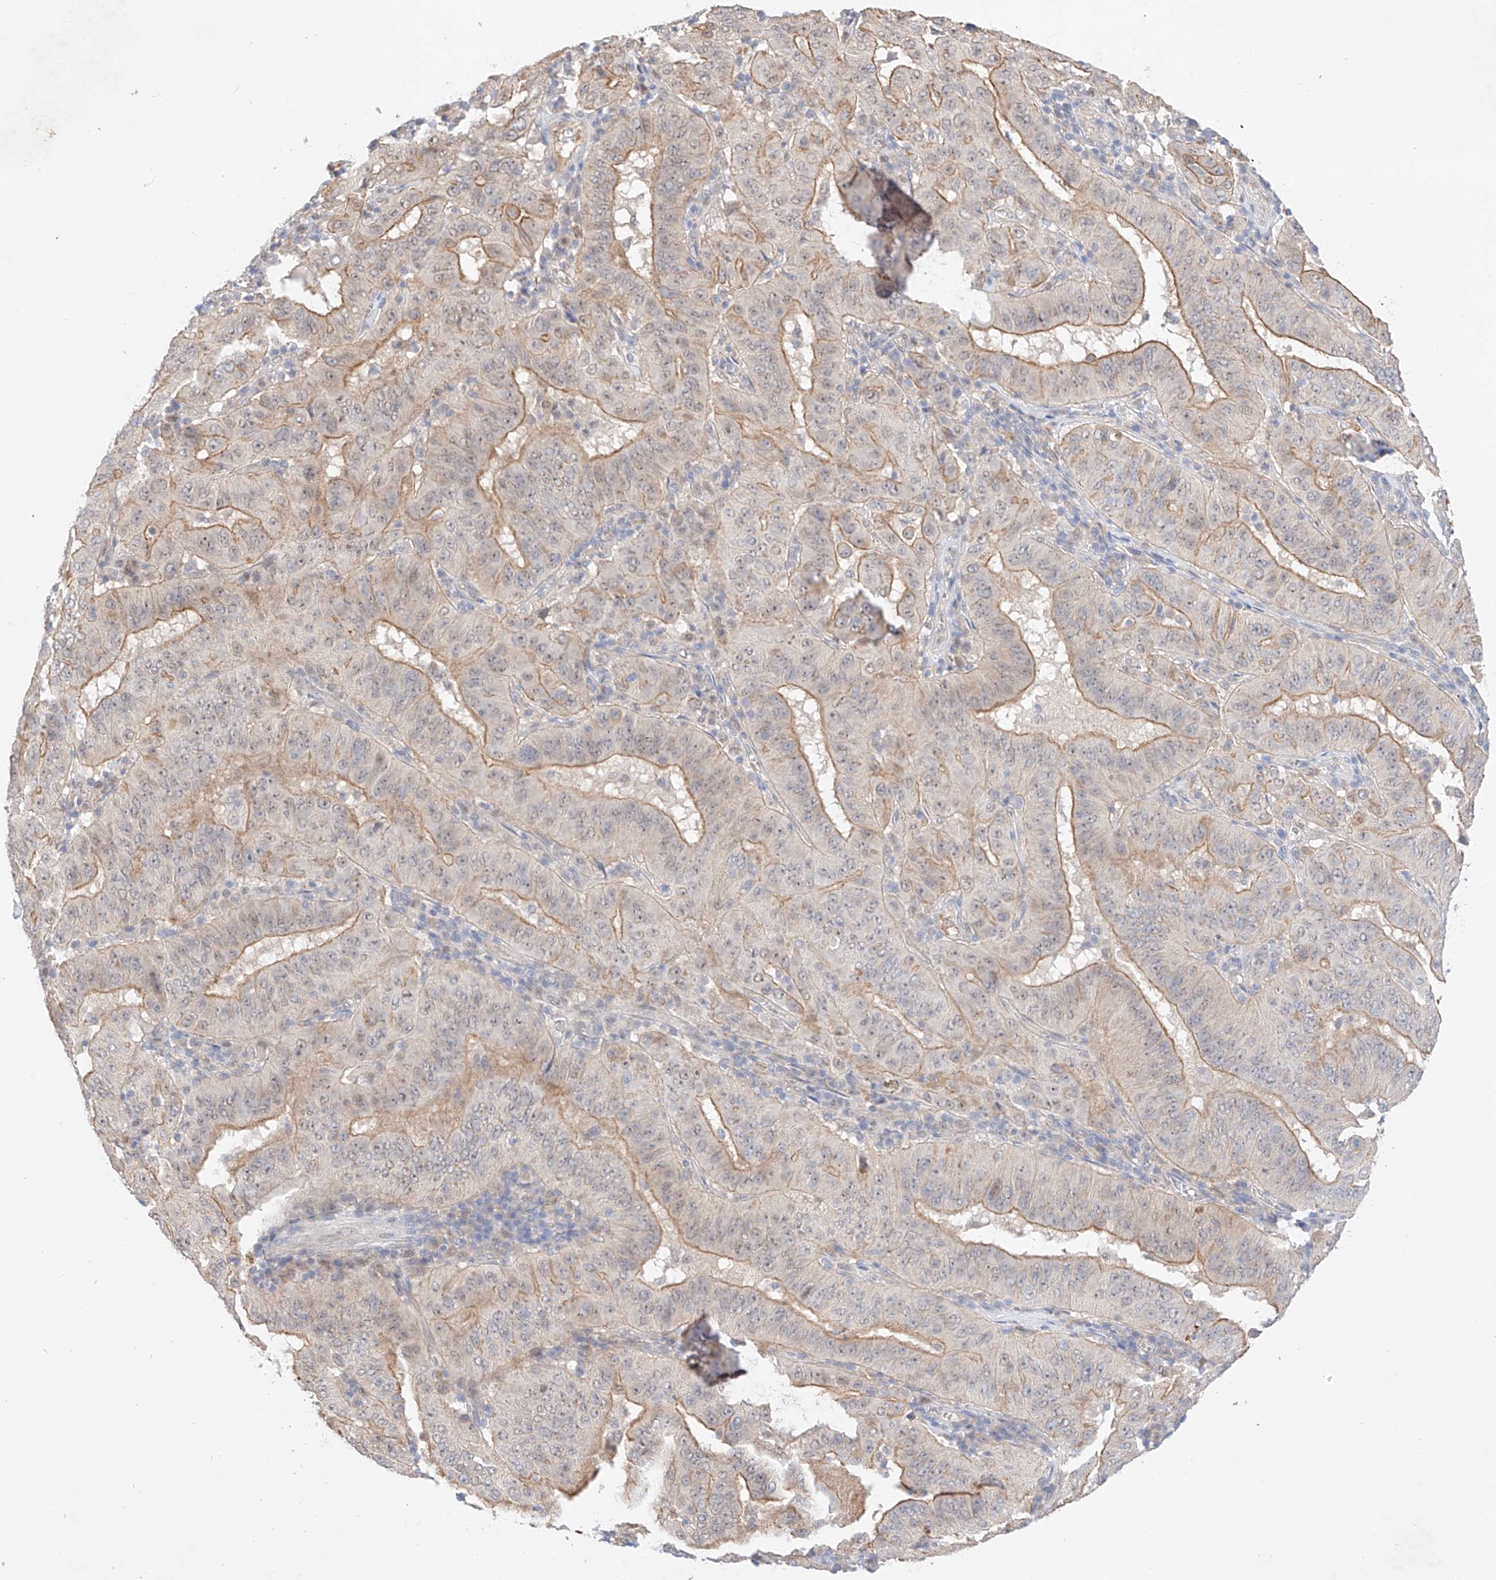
{"staining": {"intensity": "moderate", "quantity": "25%-75%", "location": "cytoplasmic/membranous"}, "tissue": "pancreatic cancer", "cell_type": "Tumor cells", "image_type": "cancer", "snomed": [{"axis": "morphology", "description": "Adenocarcinoma, NOS"}, {"axis": "topography", "description": "Pancreas"}], "caption": "There is medium levels of moderate cytoplasmic/membranous staining in tumor cells of adenocarcinoma (pancreatic), as demonstrated by immunohistochemical staining (brown color).", "gene": "IL22RA2", "patient": {"sex": "male", "age": 63}}